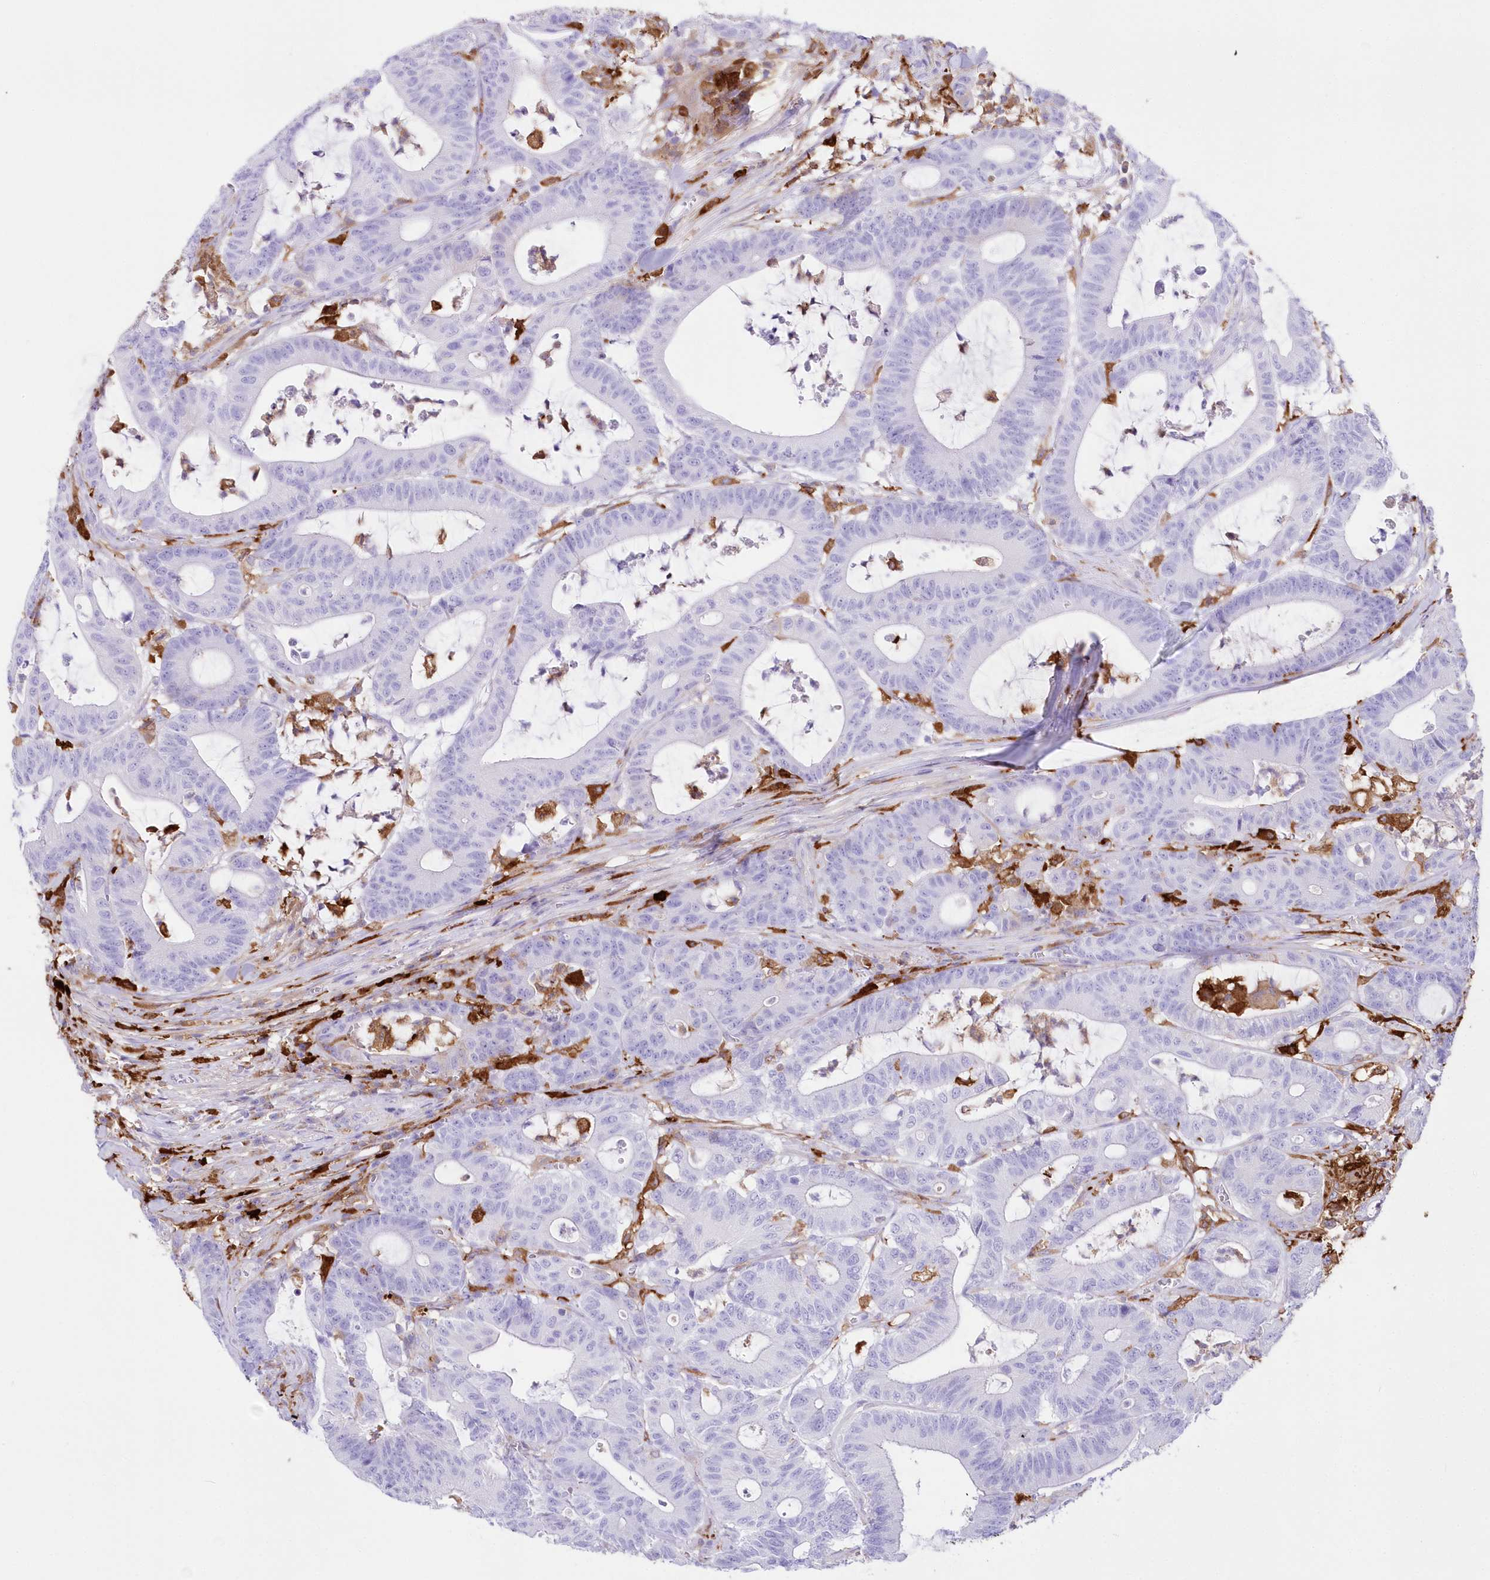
{"staining": {"intensity": "negative", "quantity": "none", "location": "none"}, "tissue": "colorectal cancer", "cell_type": "Tumor cells", "image_type": "cancer", "snomed": [{"axis": "morphology", "description": "Adenocarcinoma, NOS"}, {"axis": "topography", "description": "Colon"}], "caption": "Immunohistochemistry histopathology image of neoplastic tissue: colorectal cancer stained with DAB (3,3'-diaminobenzidine) displays no significant protein positivity in tumor cells.", "gene": "DNAJC19", "patient": {"sex": "female", "age": 84}}